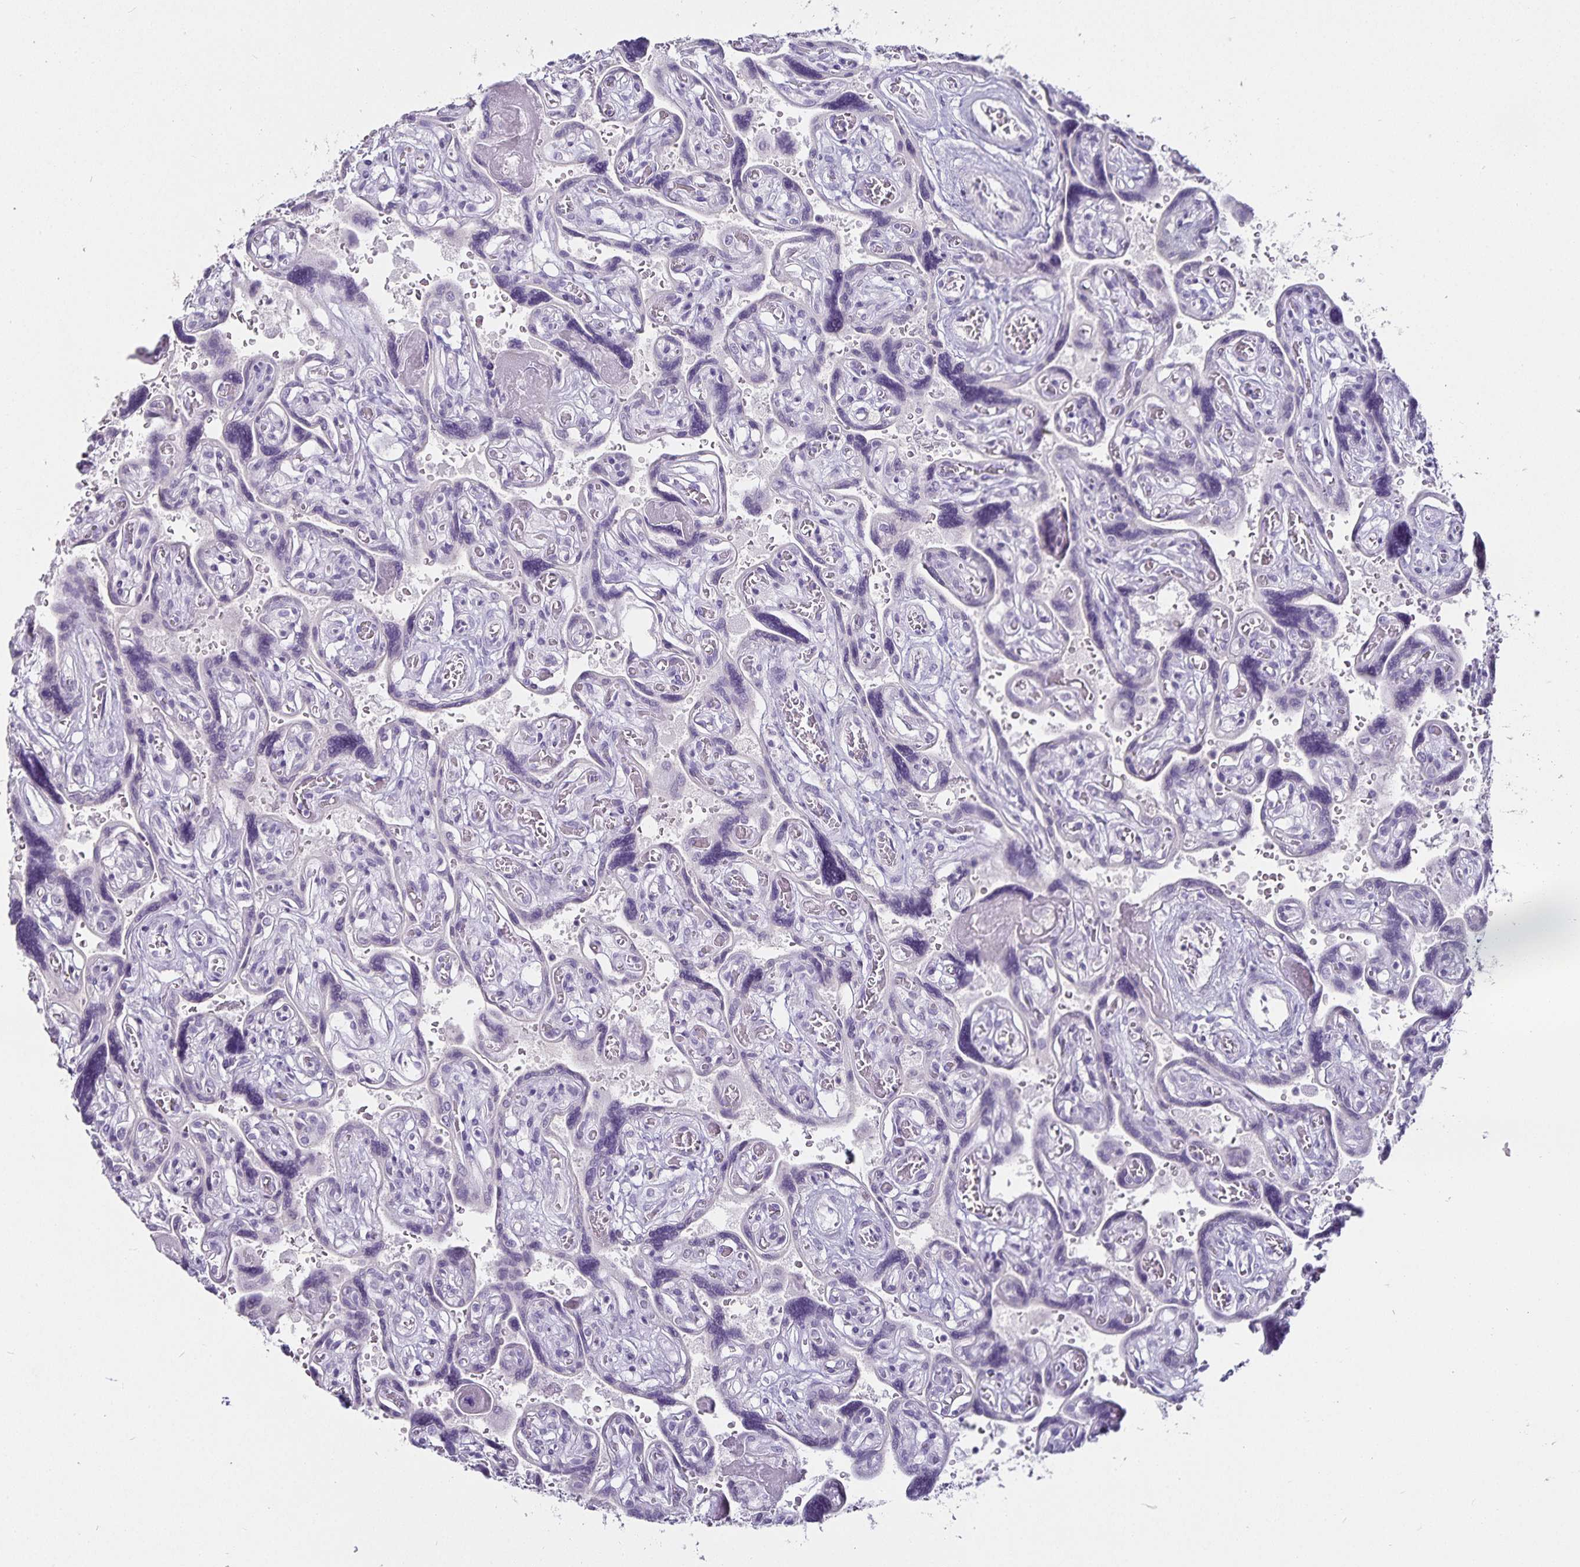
{"staining": {"intensity": "negative", "quantity": "none", "location": "none"}, "tissue": "placenta", "cell_type": "Decidual cells", "image_type": "normal", "snomed": [{"axis": "morphology", "description": "Normal tissue, NOS"}, {"axis": "topography", "description": "Placenta"}], "caption": "Immunohistochemistry micrograph of unremarkable human placenta stained for a protein (brown), which shows no expression in decidual cells. Brightfield microscopy of immunohistochemistry stained with DAB (3,3'-diaminobenzidine) (brown) and hematoxylin (blue), captured at high magnification.", "gene": "CA12", "patient": {"sex": "female", "age": 32}}